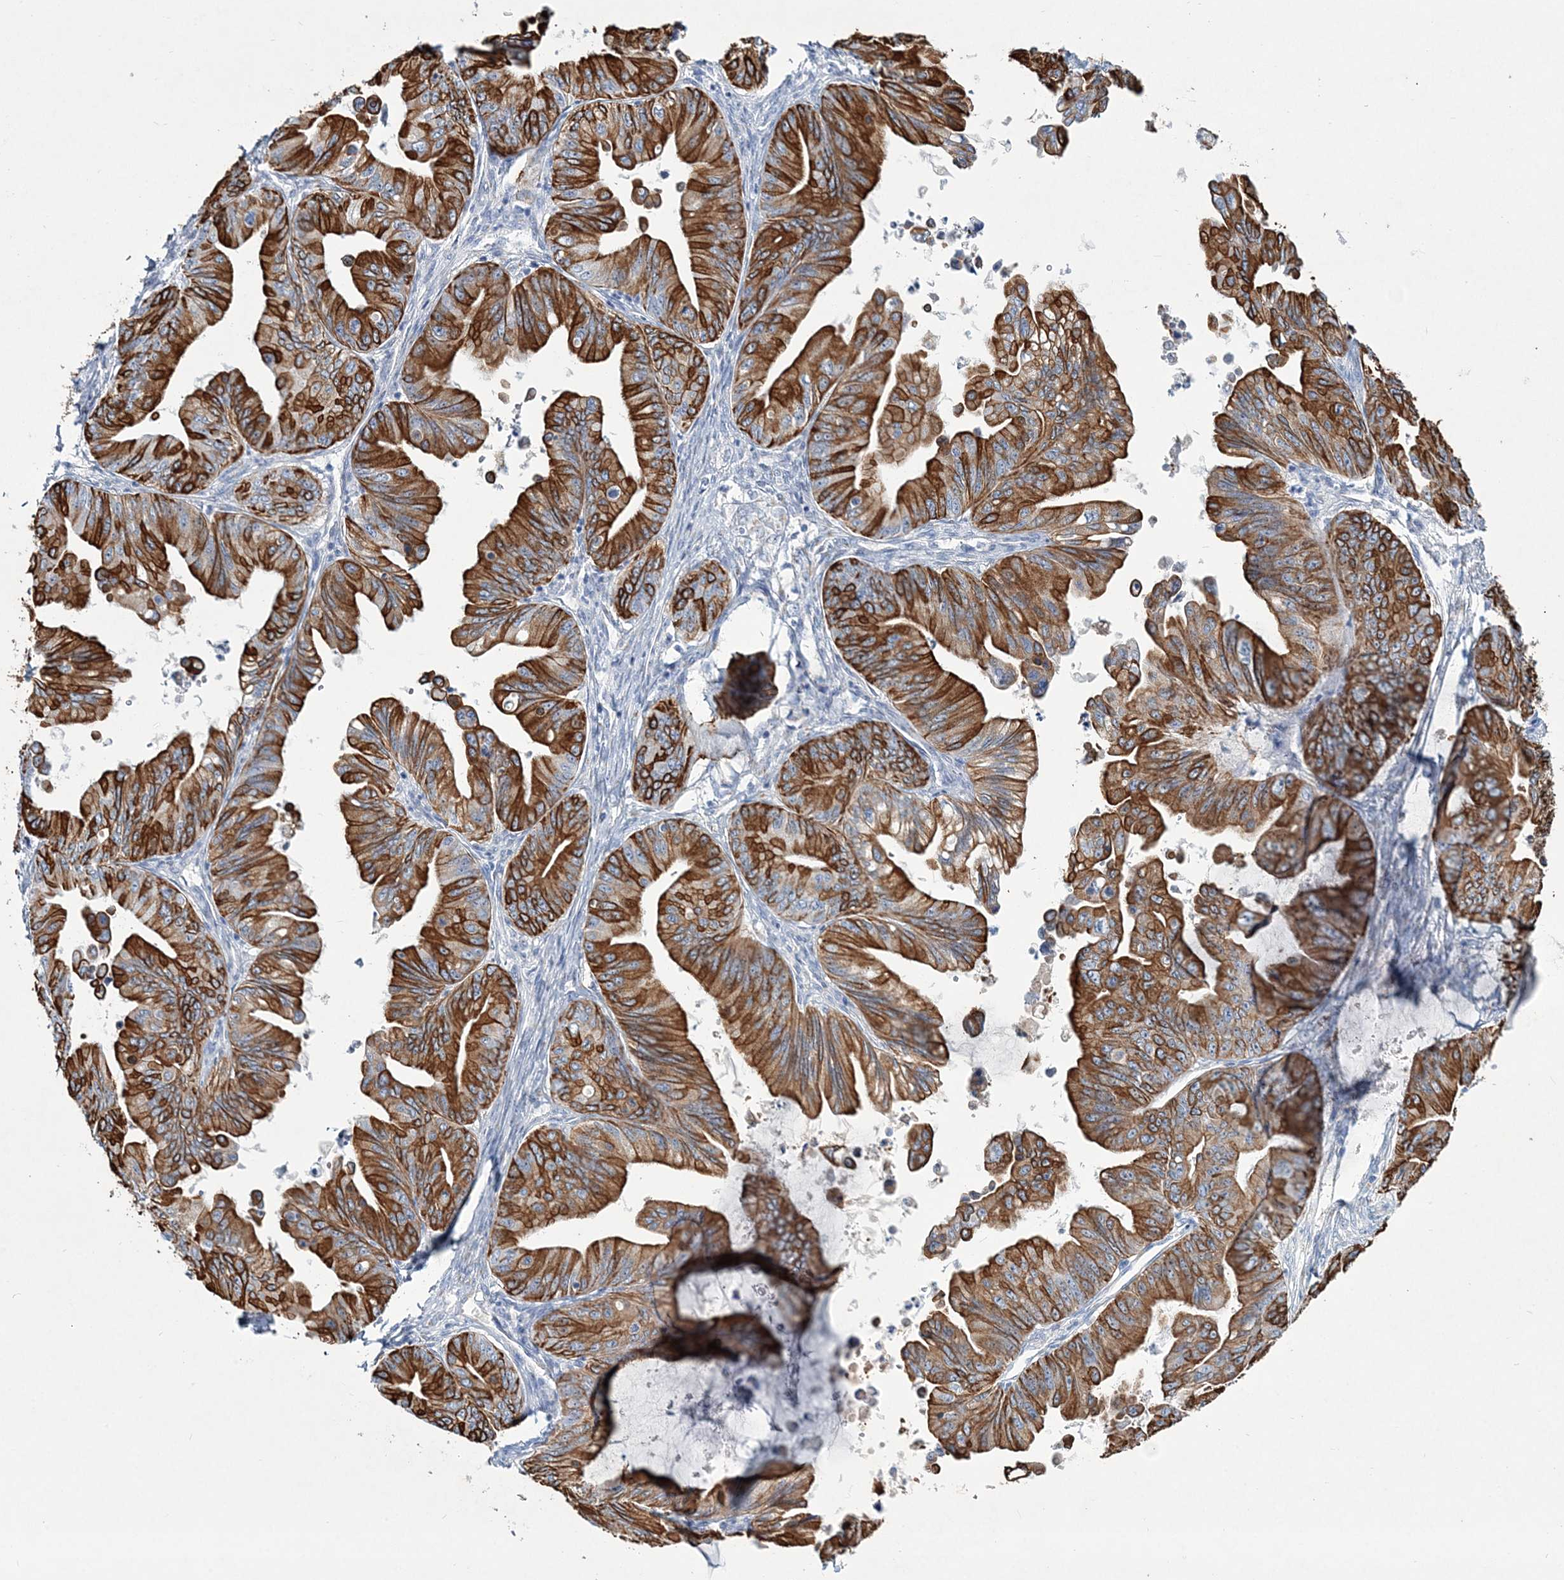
{"staining": {"intensity": "strong", "quantity": ">75%", "location": "cytoplasmic/membranous"}, "tissue": "ovarian cancer", "cell_type": "Tumor cells", "image_type": "cancer", "snomed": [{"axis": "morphology", "description": "Cystadenocarcinoma, mucinous, NOS"}, {"axis": "topography", "description": "Ovary"}], "caption": "Ovarian cancer stained for a protein (brown) displays strong cytoplasmic/membranous positive positivity in approximately >75% of tumor cells.", "gene": "ADGRL1", "patient": {"sex": "female", "age": 71}}